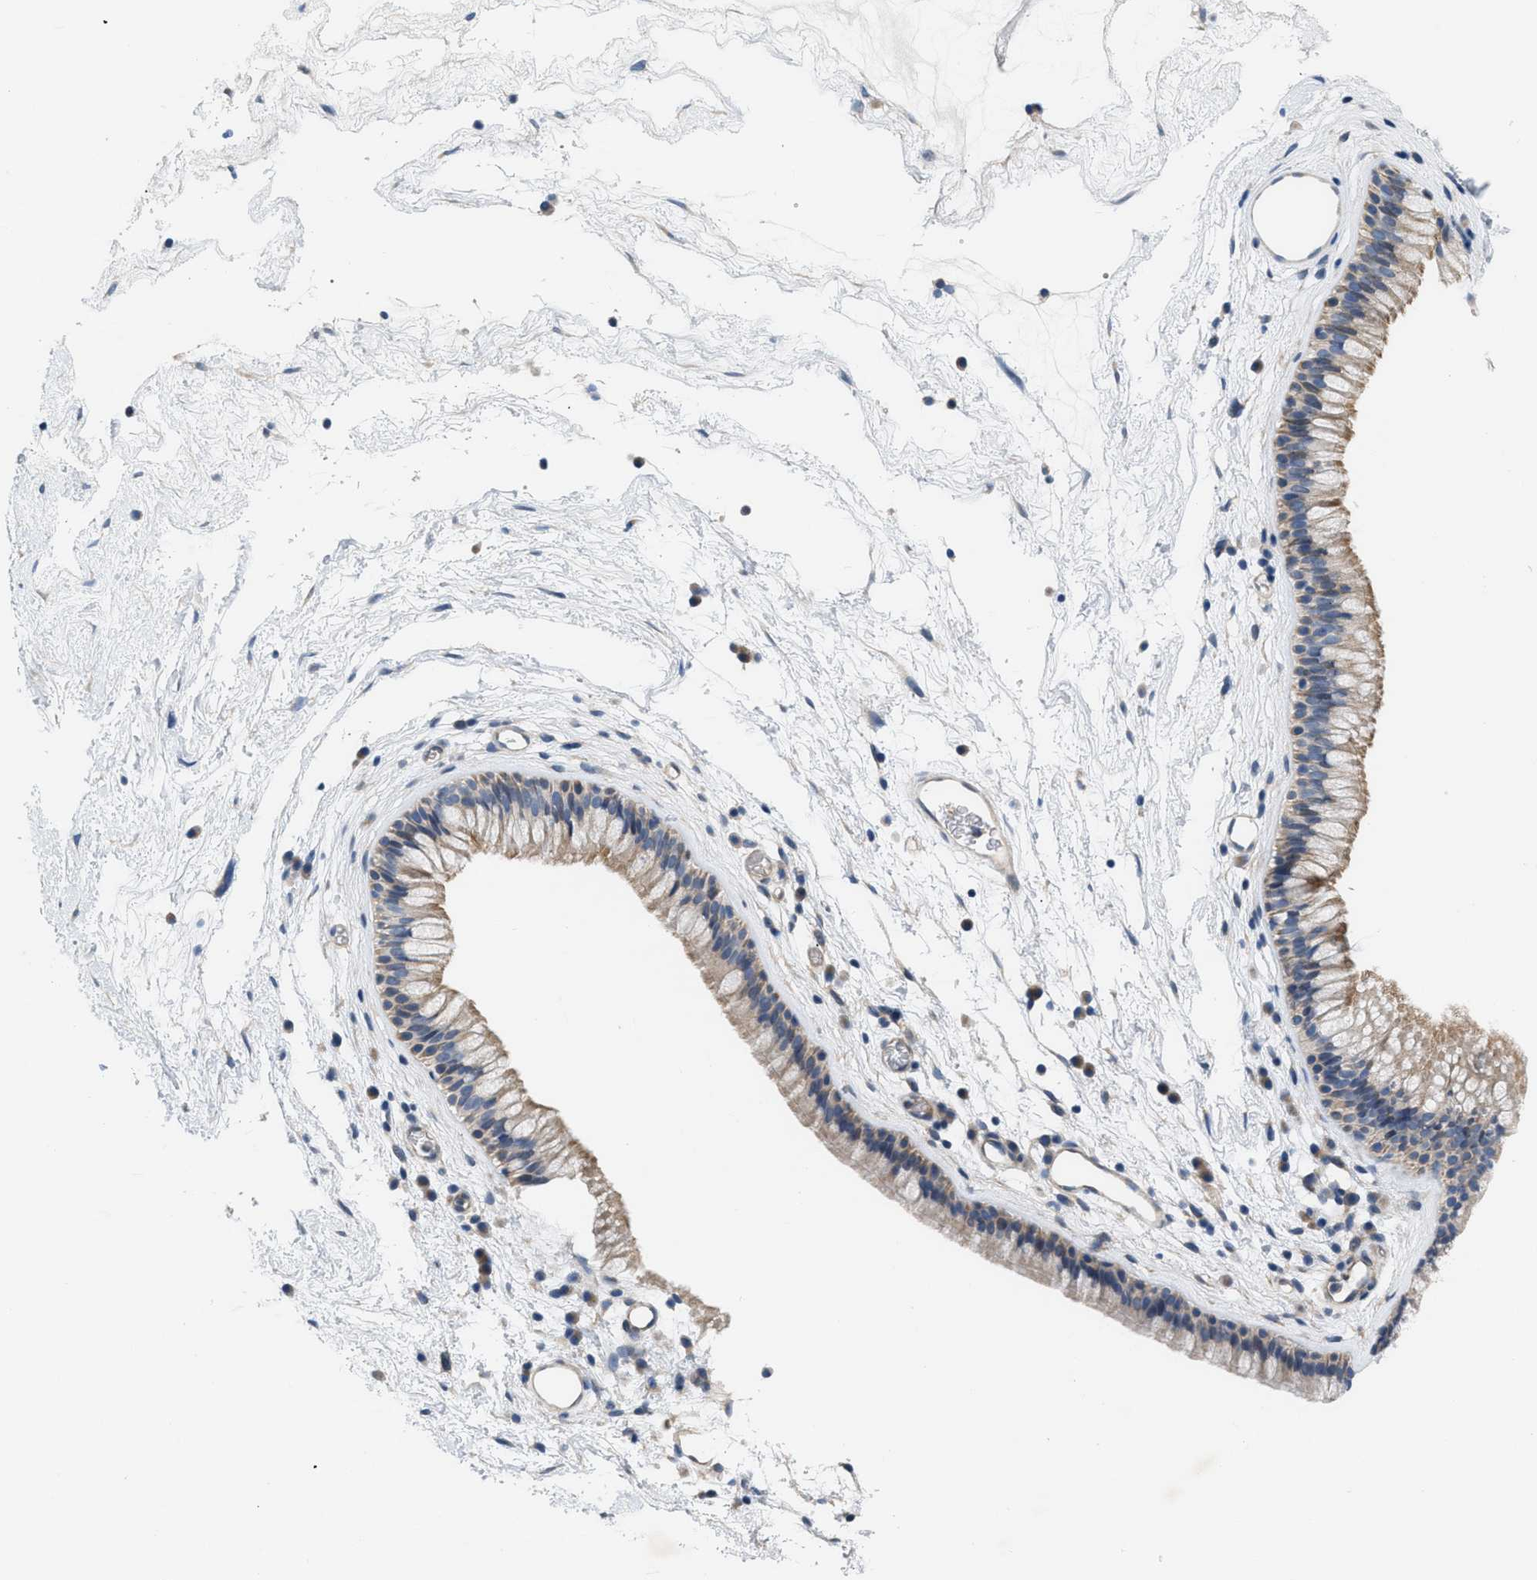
{"staining": {"intensity": "weak", "quantity": ">75%", "location": "cytoplasmic/membranous"}, "tissue": "nasopharynx", "cell_type": "Respiratory epithelial cells", "image_type": "normal", "snomed": [{"axis": "morphology", "description": "Normal tissue, NOS"}, {"axis": "morphology", "description": "Inflammation, NOS"}, {"axis": "topography", "description": "Nasopharynx"}], "caption": "DAB (3,3'-diaminobenzidine) immunohistochemical staining of benign nasopharynx shows weak cytoplasmic/membranous protein positivity in about >75% of respiratory epithelial cells.", "gene": "NDEL1", "patient": {"sex": "male", "age": 48}}